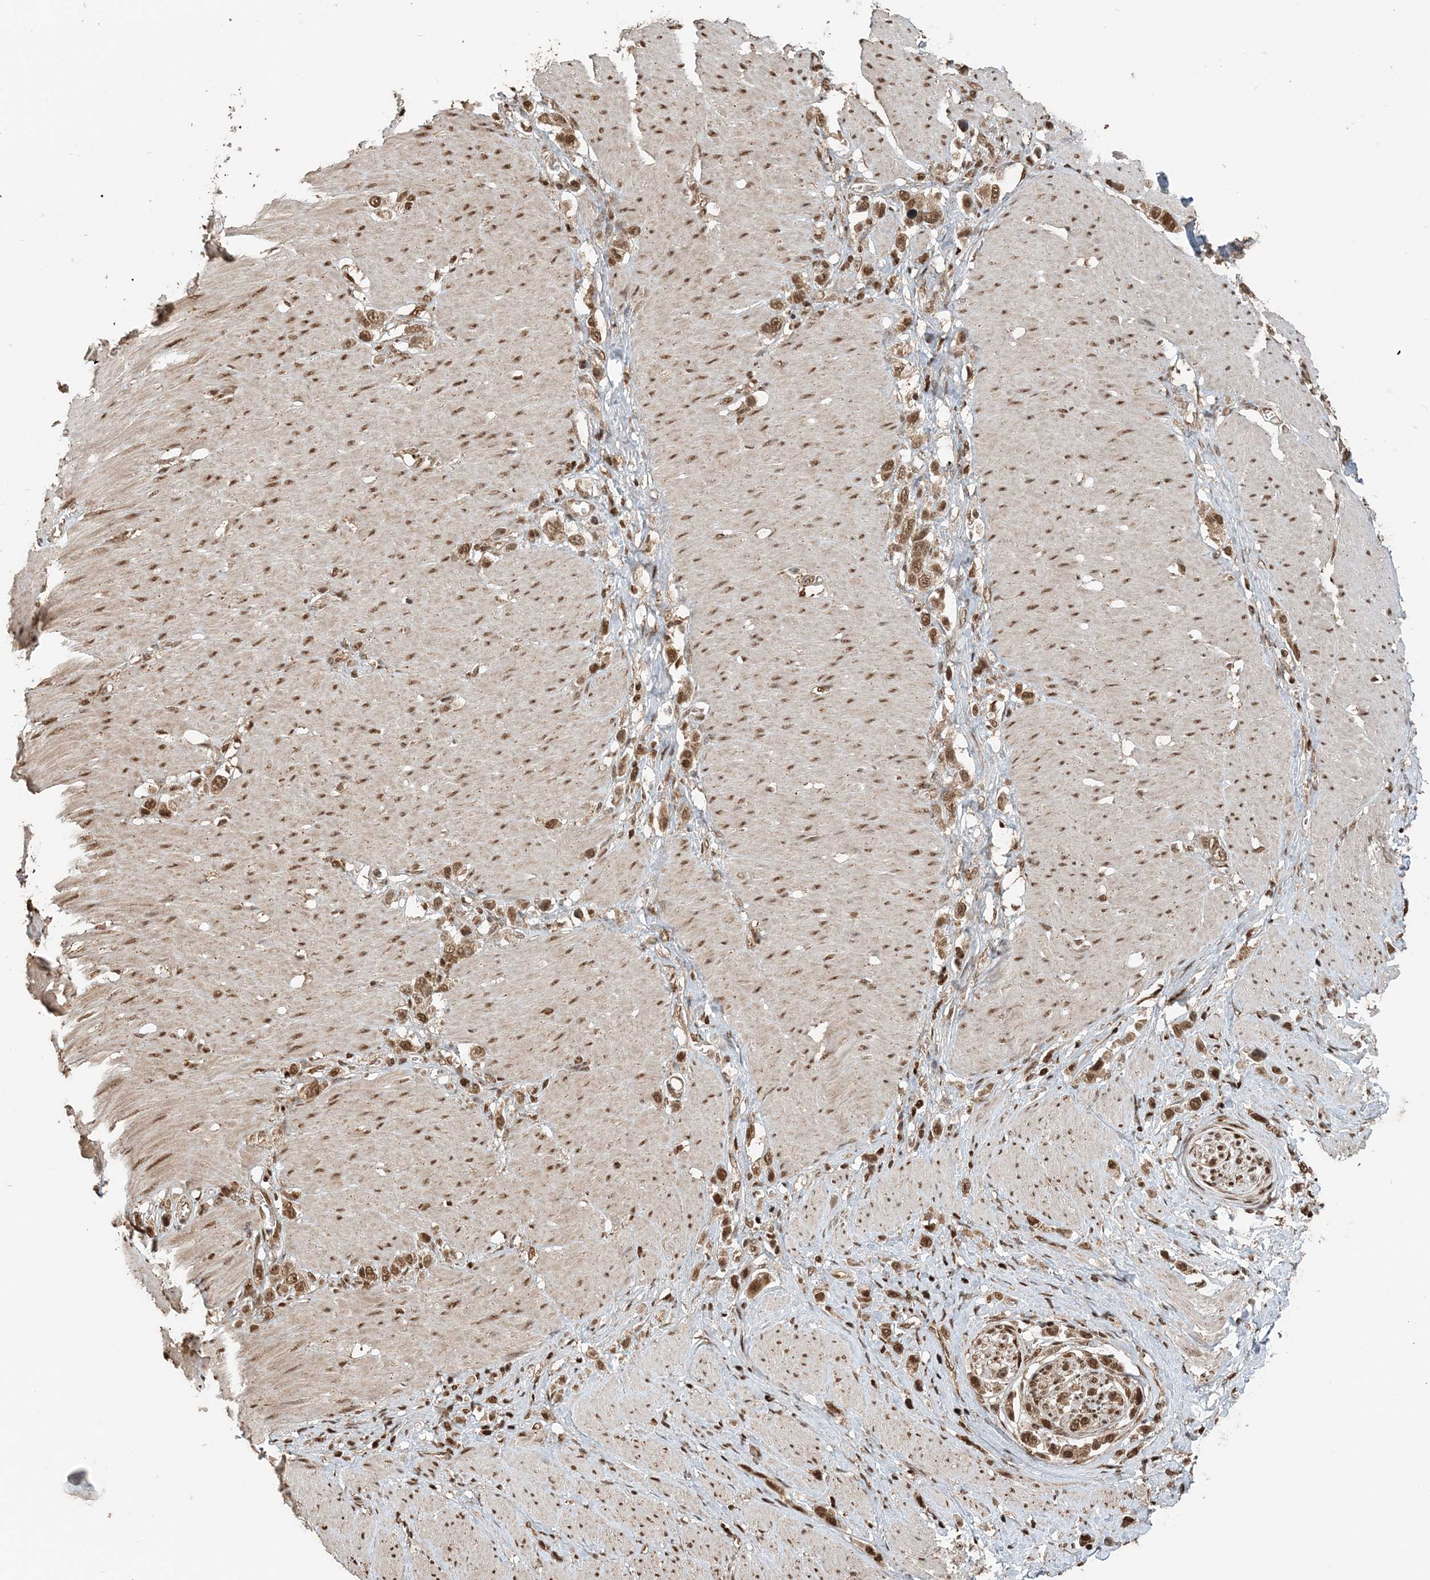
{"staining": {"intensity": "moderate", "quantity": ">75%", "location": "nuclear"}, "tissue": "stomach cancer", "cell_type": "Tumor cells", "image_type": "cancer", "snomed": [{"axis": "morphology", "description": "Normal tissue, NOS"}, {"axis": "morphology", "description": "Adenocarcinoma, NOS"}, {"axis": "topography", "description": "Stomach, upper"}, {"axis": "topography", "description": "Stomach"}], "caption": "Human stomach cancer stained with a brown dye exhibits moderate nuclear positive positivity in about >75% of tumor cells.", "gene": "ARHGAP35", "patient": {"sex": "female", "age": 65}}